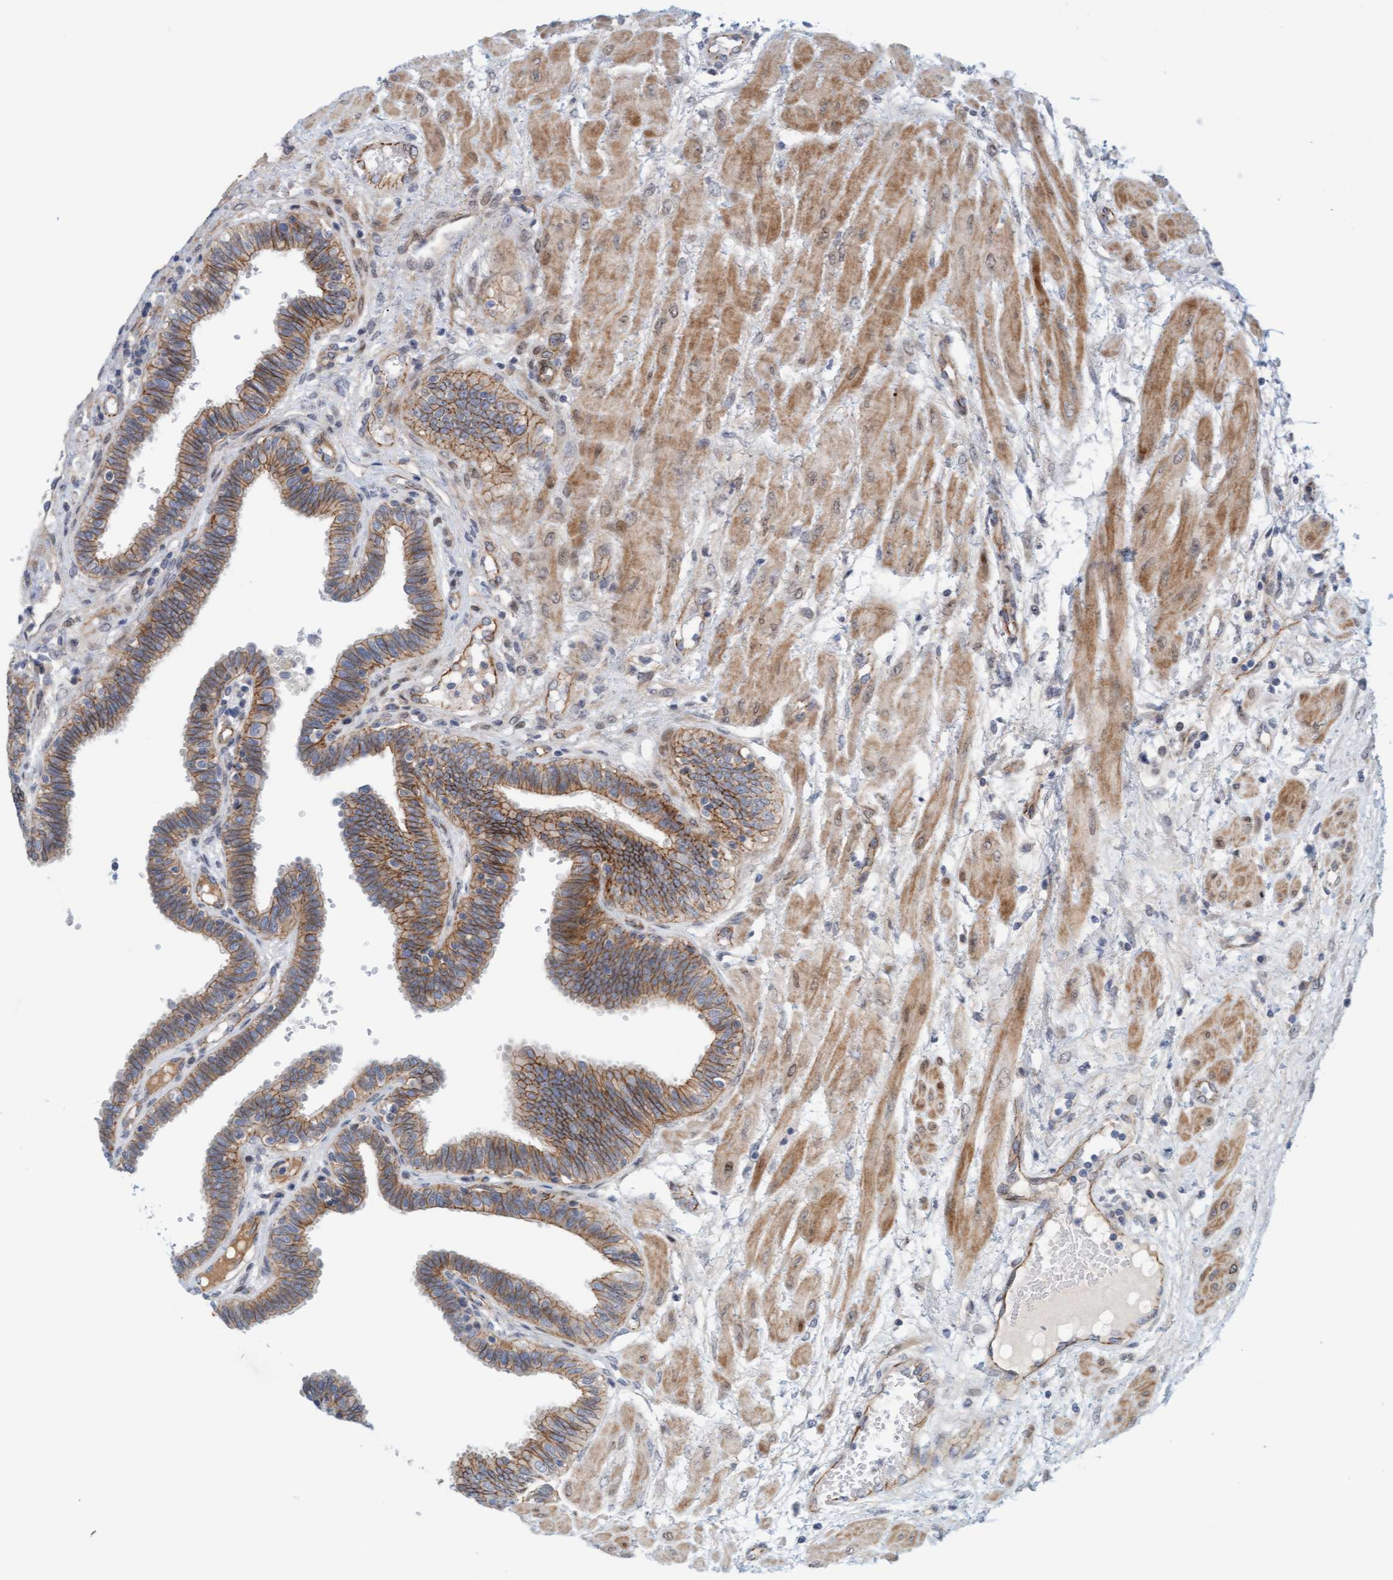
{"staining": {"intensity": "moderate", "quantity": ">75%", "location": "cytoplasmic/membranous"}, "tissue": "fallopian tube", "cell_type": "Glandular cells", "image_type": "normal", "snomed": [{"axis": "morphology", "description": "Normal tissue, NOS"}, {"axis": "topography", "description": "Fallopian tube"}], "caption": "About >75% of glandular cells in normal human fallopian tube exhibit moderate cytoplasmic/membranous protein expression as visualized by brown immunohistochemical staining.", "gene": "KRBA2", "patient": {"sex": "female", "age": 32}}